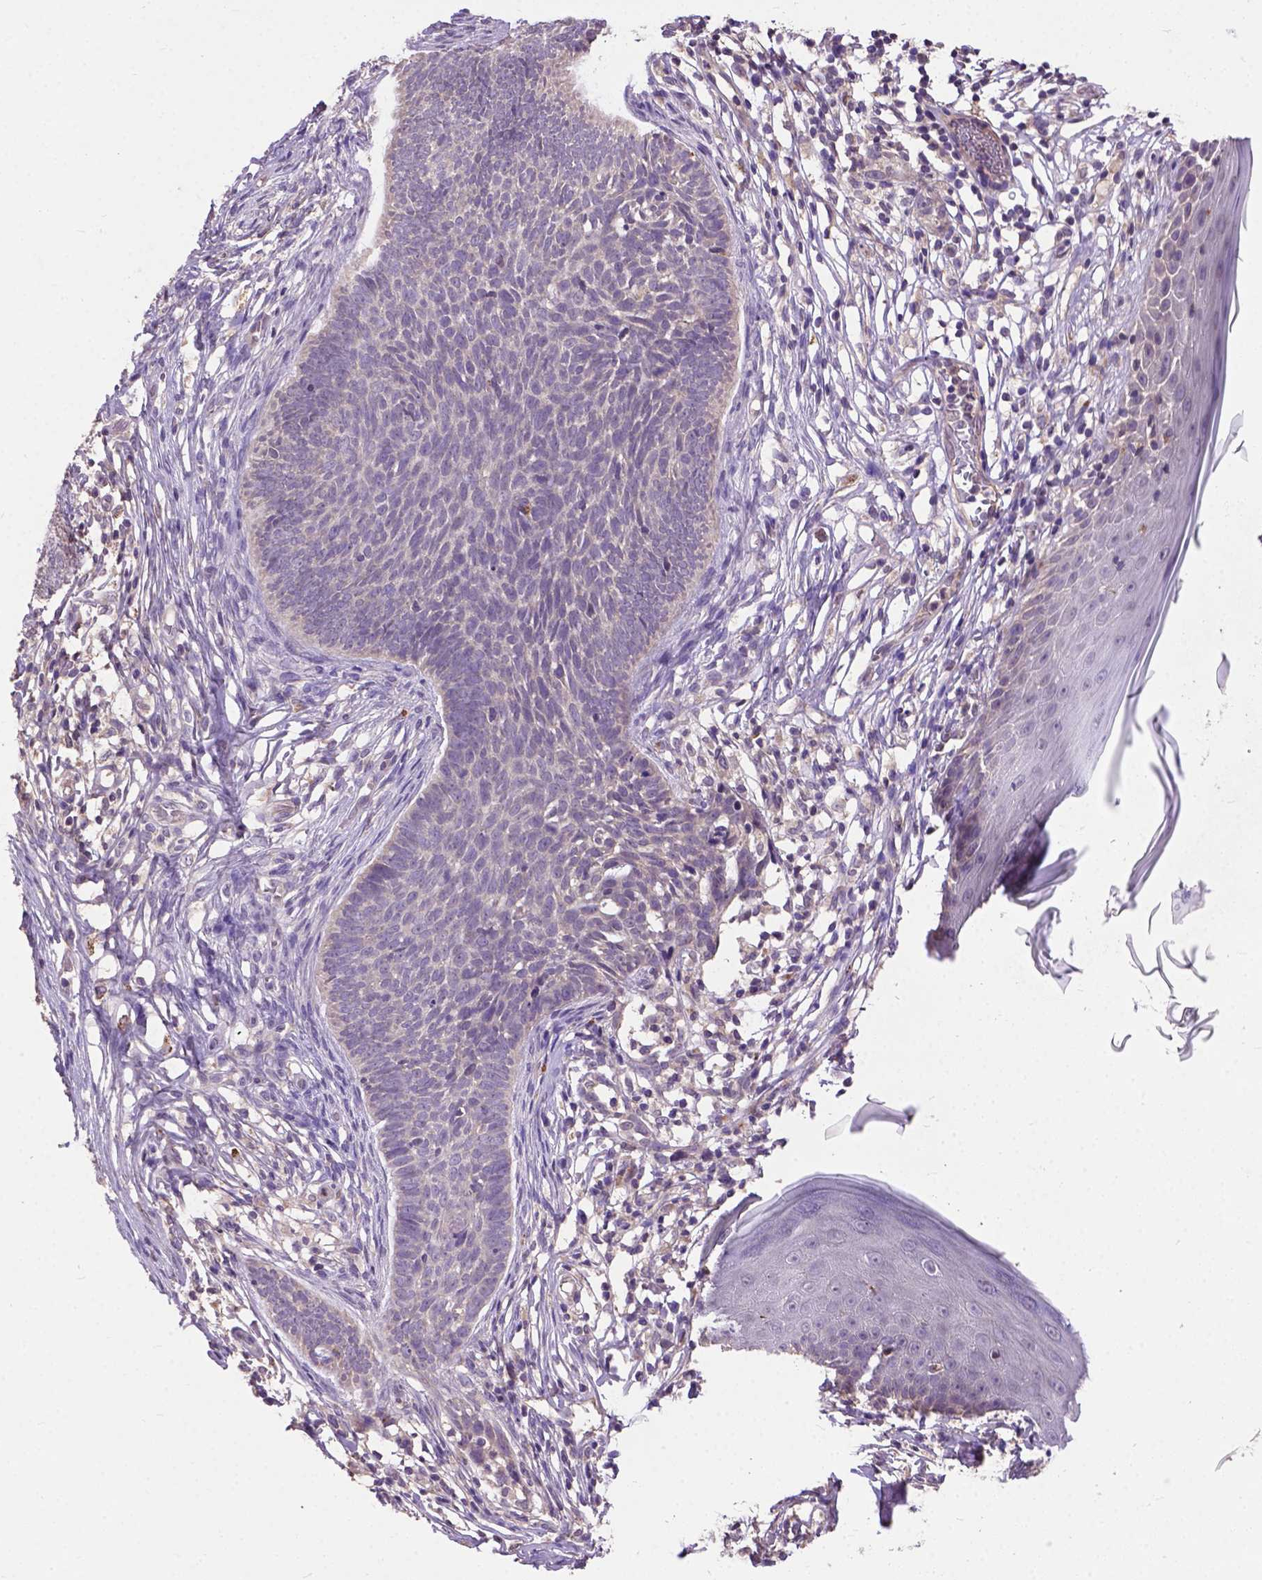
{"staining": {"intensity": "negative", "quantity": "none", "location": "none"}, "tissue": "skin cancer", "cell_type": "Tumor cells", "image_type": "cancer", "snomed": [{"axis": "morphology", "description": "Basal cell carcinoma"}, {"axis": "topography", "description": "Skin"}], "caption": "Immunohistochemical staining of human skin basal cell carcinoma exhibits no significant expression in tumor cells.", "gene": "ZNF337", "patient": {"sex": "male", "age": 85}}